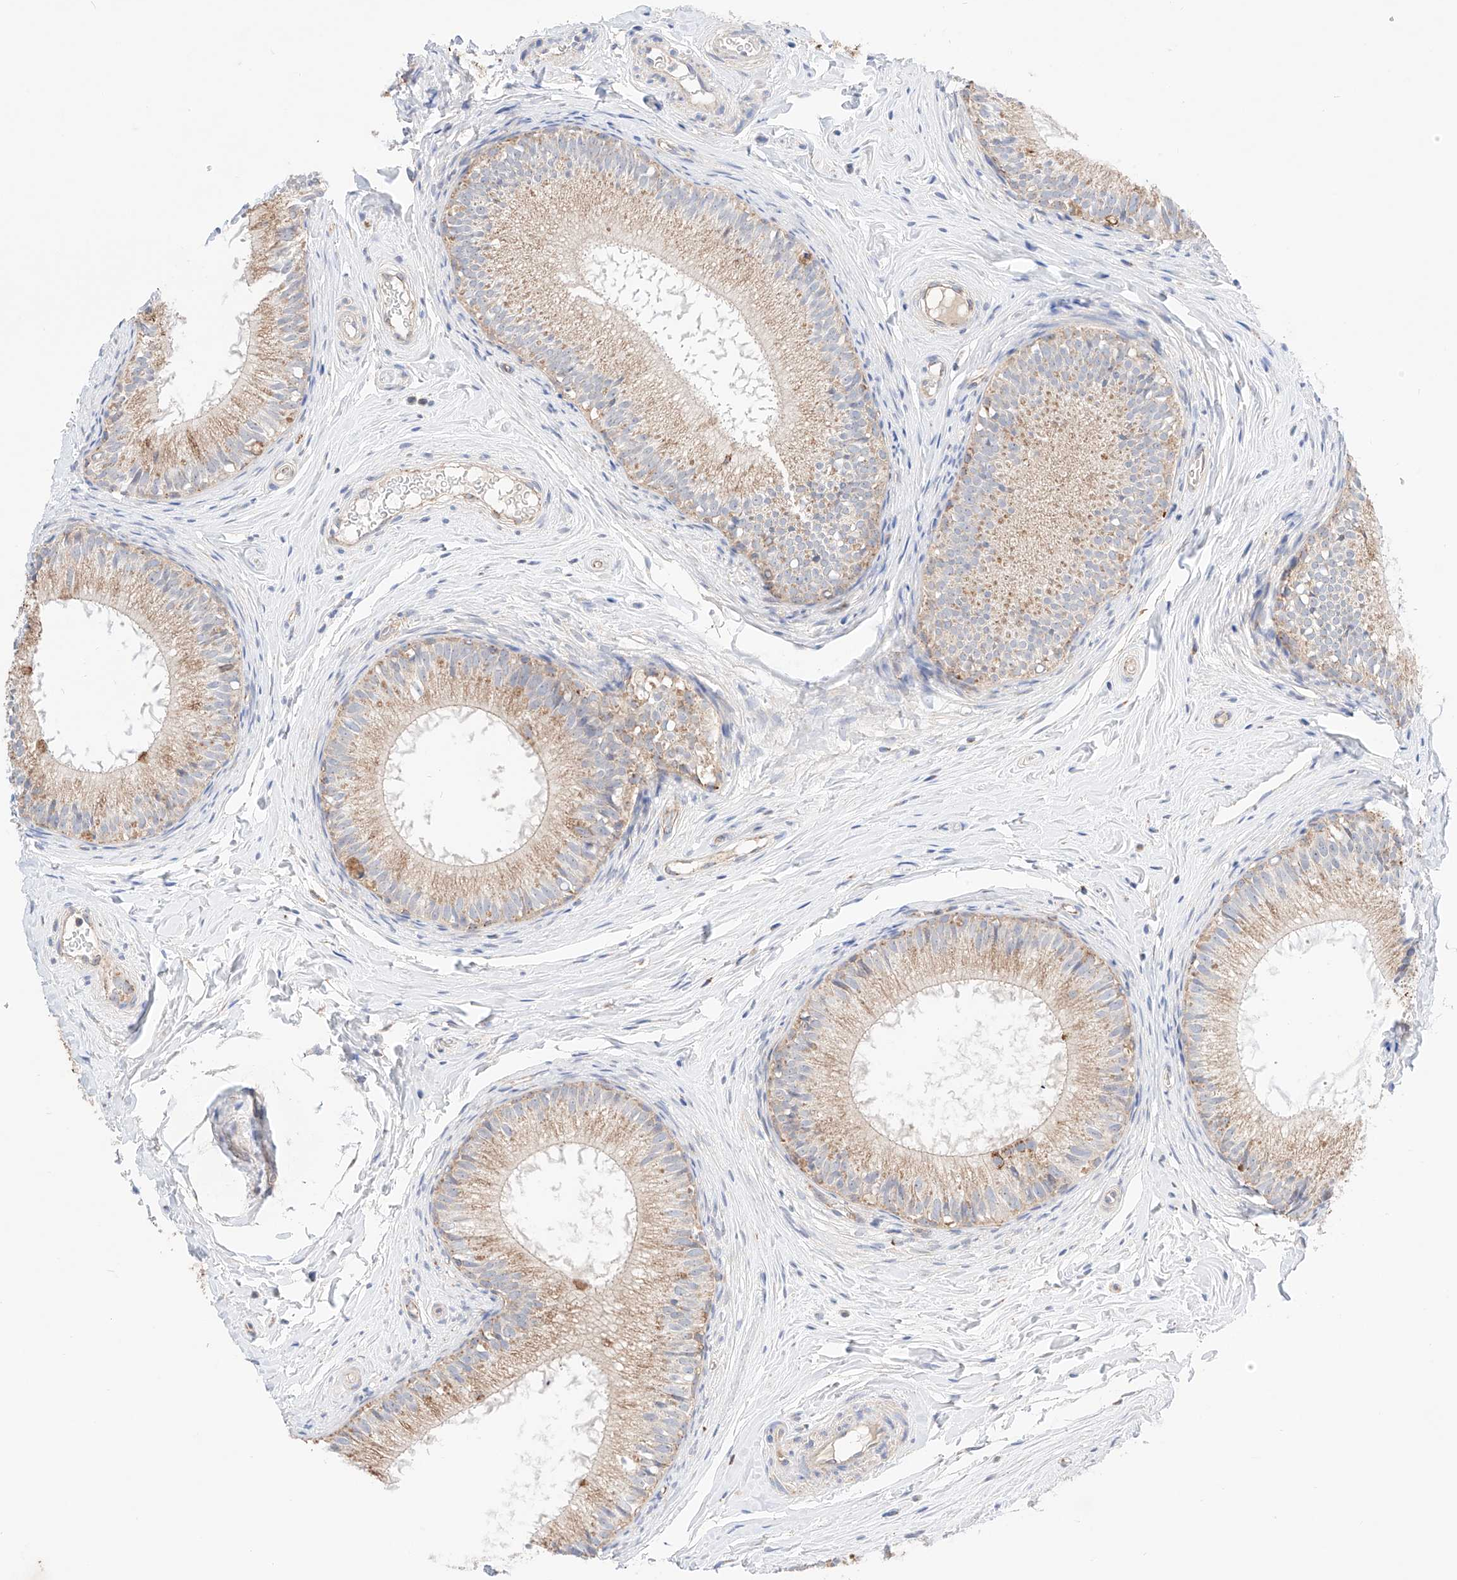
{"staining": {"intensity": "moderate", "quantity": ">75%", "location": "cytoplasmic/membranous"}, "tissue": "epididymis", "cell_type": "Glandular cells", "image_type": "normal", "snomed": [{"axis": "morphology", "description": "Normal tissue, NOS"}, {"axis": "topography", "description": "Epididymis"}], "caption": "A histopathology image showing moderate cytoplasmic/membranous positivity in about >75% of glandular cells in benign epididymis, as visualized by brown immunohistochemical staining.", "gene": "KTI12", "patient": {"sex": "male", "age": 34}}